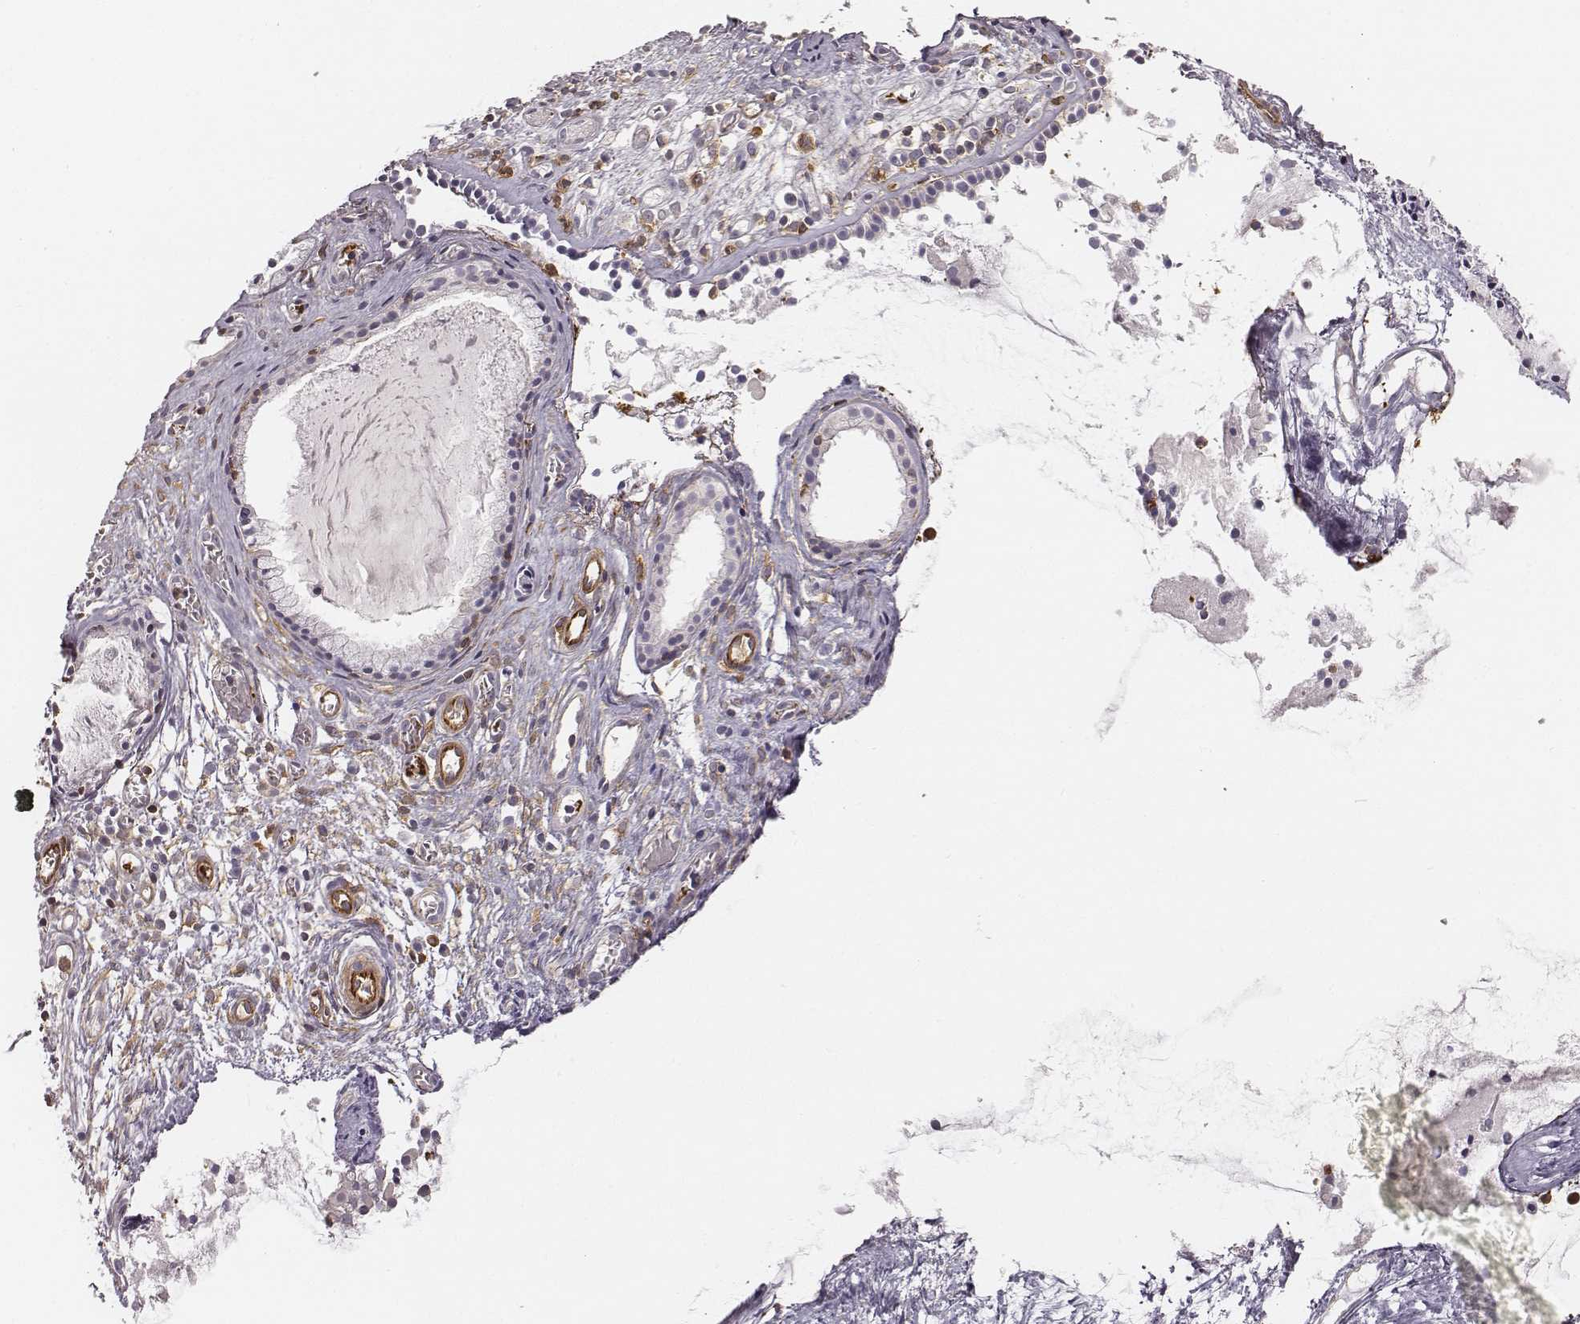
{"staining": {"intensity": "negative", "quantity": "none", "location": "none"}, "tissue": "nasopharynx", "cell_type": "Respiratory epithelial cells", "image_type": "normal", "snomed": [{"axis": "morphology", "description": "Normal tissue, NOS"}, {"axis": "topography", "description": "Nasopharynx"}], "caption": "Nasopharynx stained for a protein using immunohistochemistry reveals no positivity respiratory epithelial cells.", "gene": "ZYX", "patient": {"sex": "male", "age": 31}}